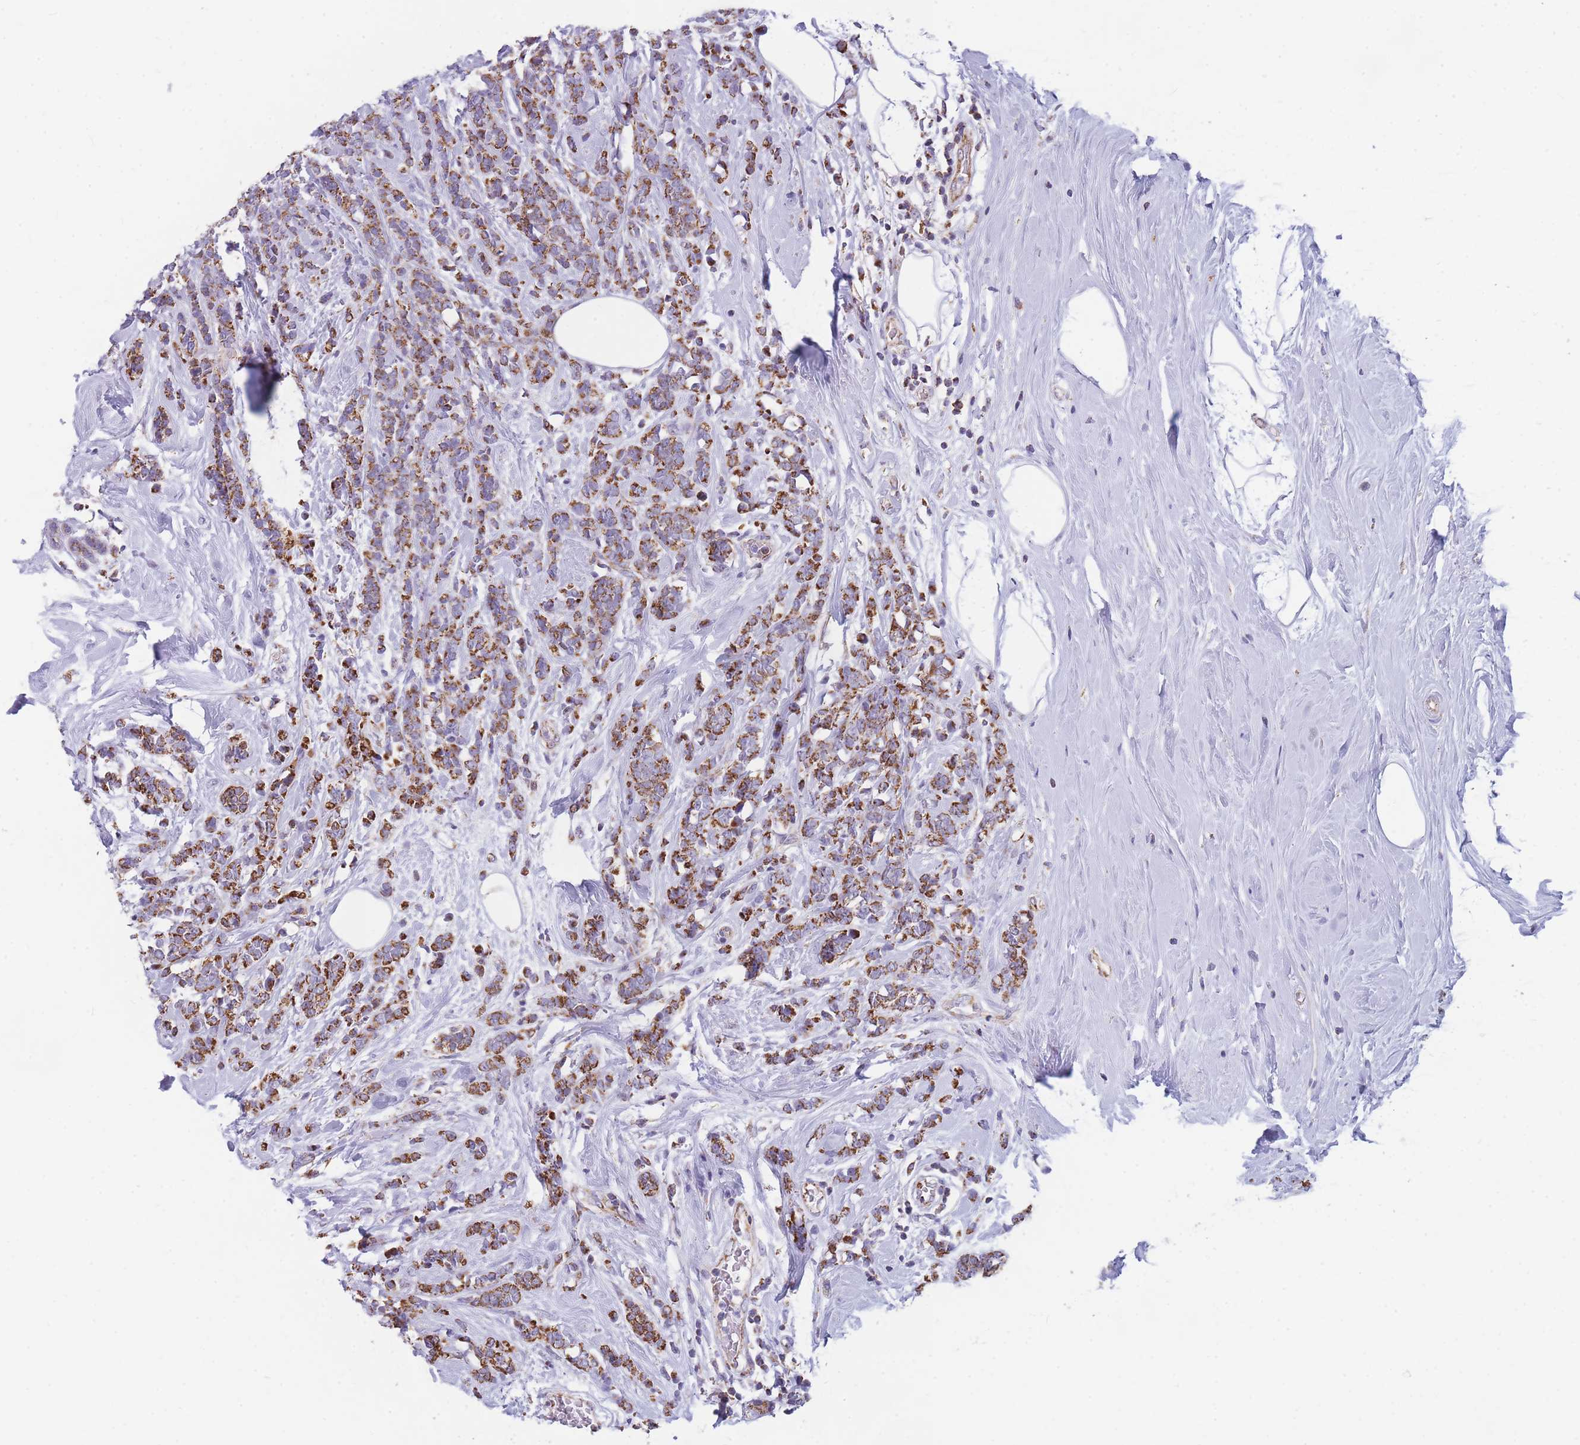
{"staining": {"intensity": "strong", "quantity": ">75%", "location": "cytoplasmic/membranous"}, "tissue": "breast cancer", "cell_type": "Tumor cells", "image_type": "cancer", "snomed": [{"axis": "morphology", "description": "Lobular carcinoma"}, {"axis": "topography", "description": "Breast"}], "caption": "Human breast cancer stained for a protein (brown) displays strong cytoplasmic/membranous positive expression in about >75% of tumor cells.", "gene": "DDX49", "patient": {"sex": "female", "age": 58}}